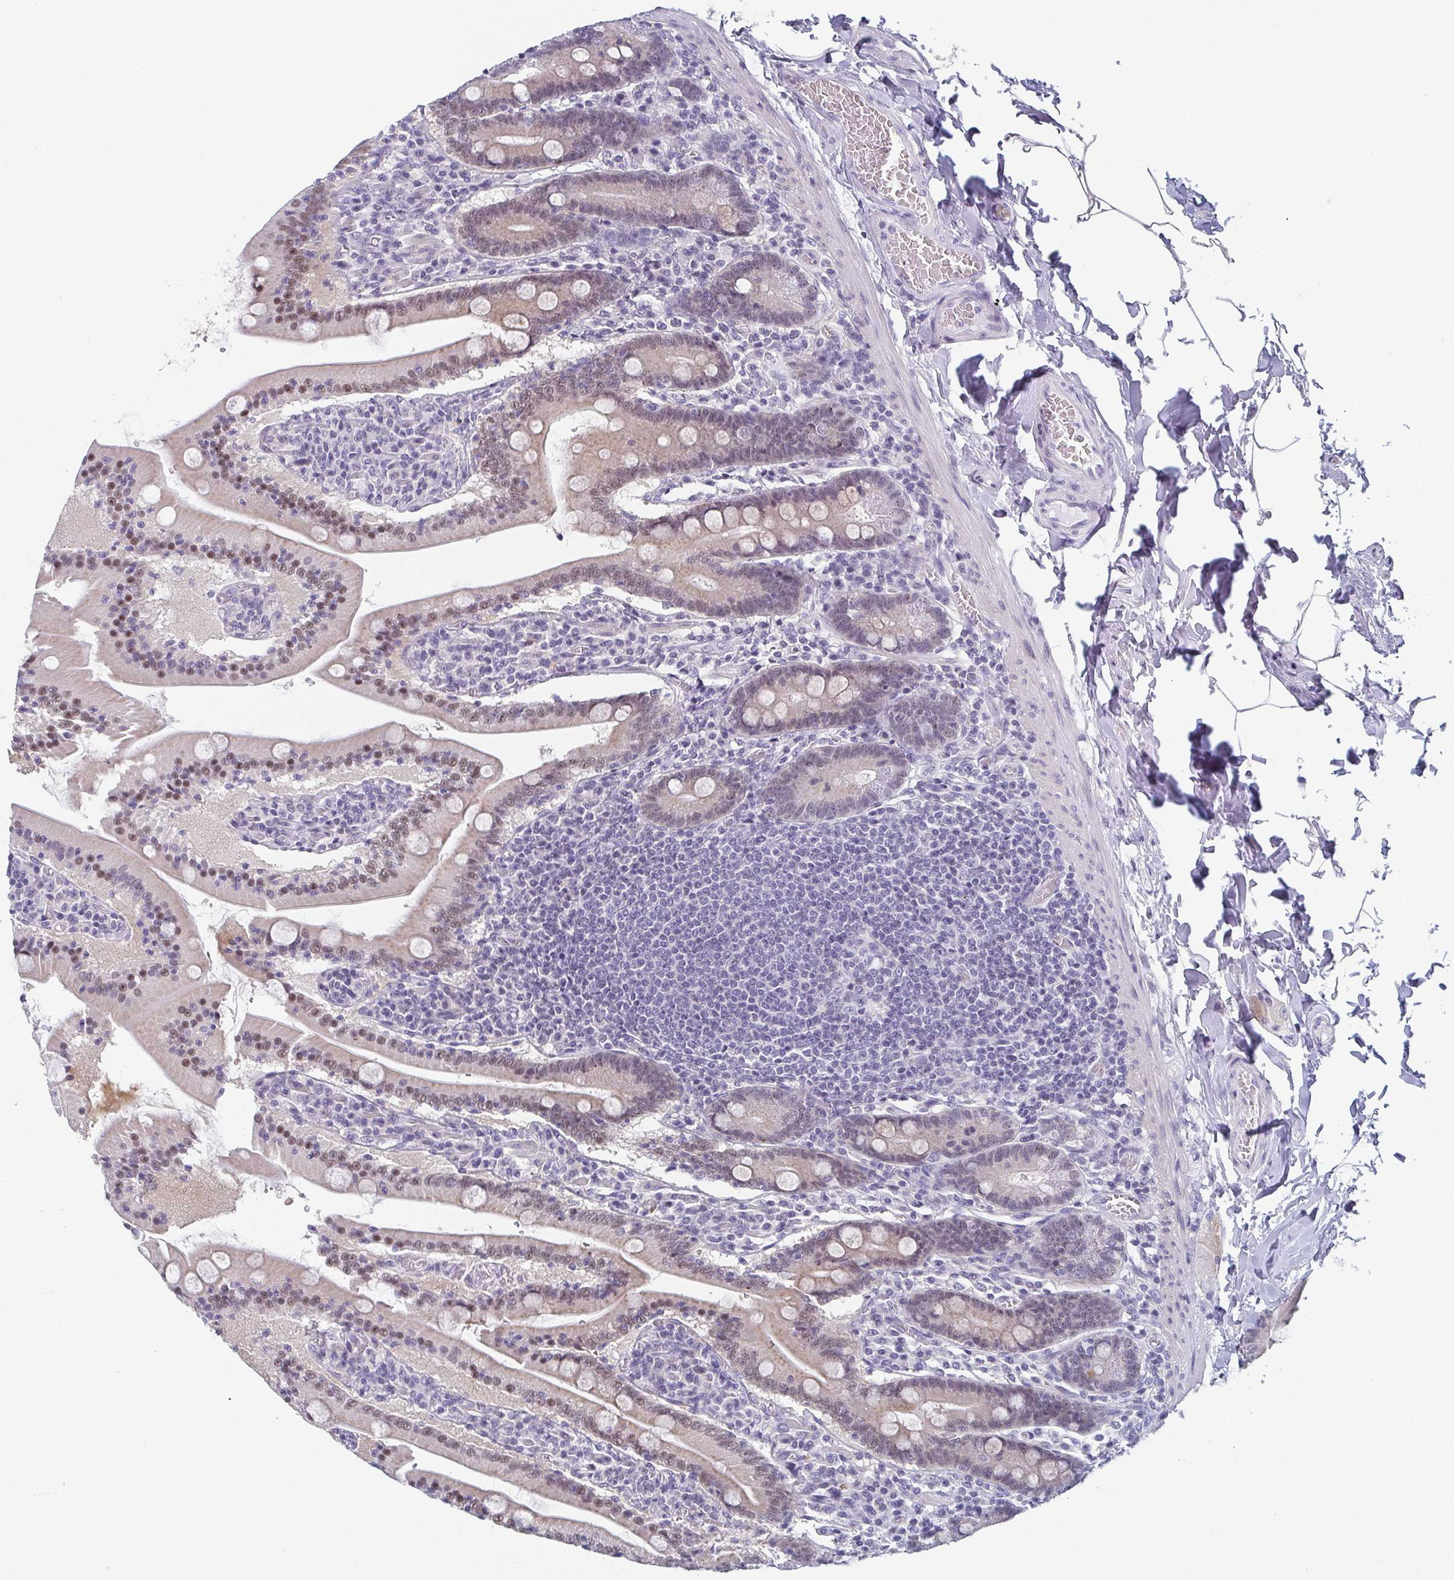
{"staining": {"intensity": "moderate", "quantity": ">75%", "location": "nuclear"}, "tissue": "small intestine", "cell_type": "Glandular cells", "image_type": "normal", "snomed": [{"axis": "morphology", "description": "Normal tissue, NOS"}, {"axis": "topography", "description": "Small intestine"}], "caption": "A histopathology image of small intestine stained for a protein exhibits moderate nuclear brown staining in glandular cells. The protein of interest is stained brown, and the nuclei are stained in blue (DAB IHC with brightfield microscopy, high magnification).", "gene": "PYCR3", "patient": {"sex": "male", "age": 37}}